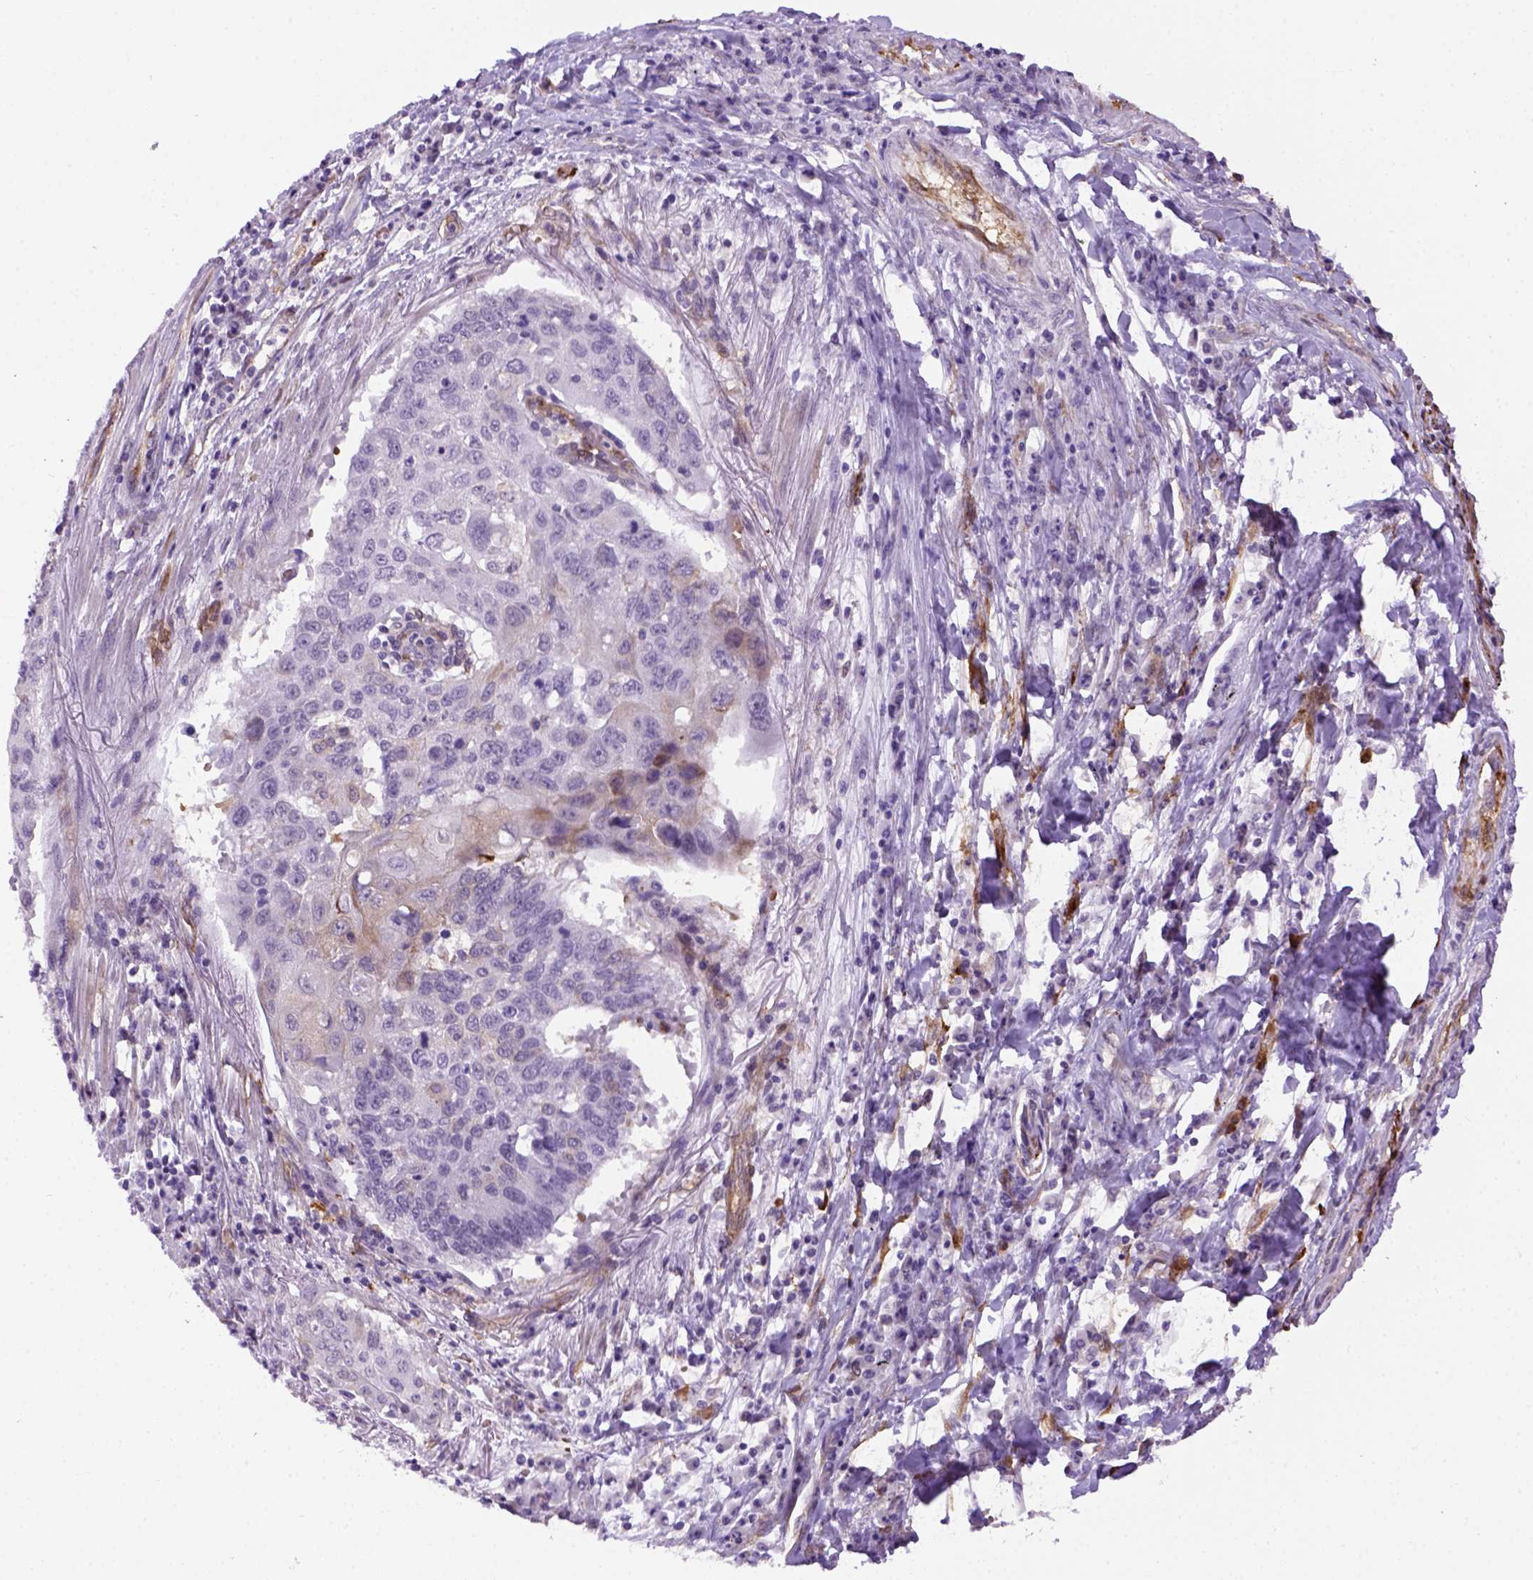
{"staining": {"intensity": "negative", "quantity": "none", "location": "none"}, "tissue": "lung cancer", "cell_type": "Tumor cells", "image_type": "cancer", "snomed": [{"axis": "morphology", "description": "Squamous cell carcinoma, NOS"}, {"axis": "topography", "description": "Lung"}], "caption": "A micrograph of human squamous cell carcinoma (lung) is negative for staining in tumor cells. The staining is performed using DAB (3,3'-diaminobenzidine) brown chromogen with nuclei counter-stained in using hematoxylin.", "gene": "KAZN", "patient": {"sex": "male", "age": 73}}